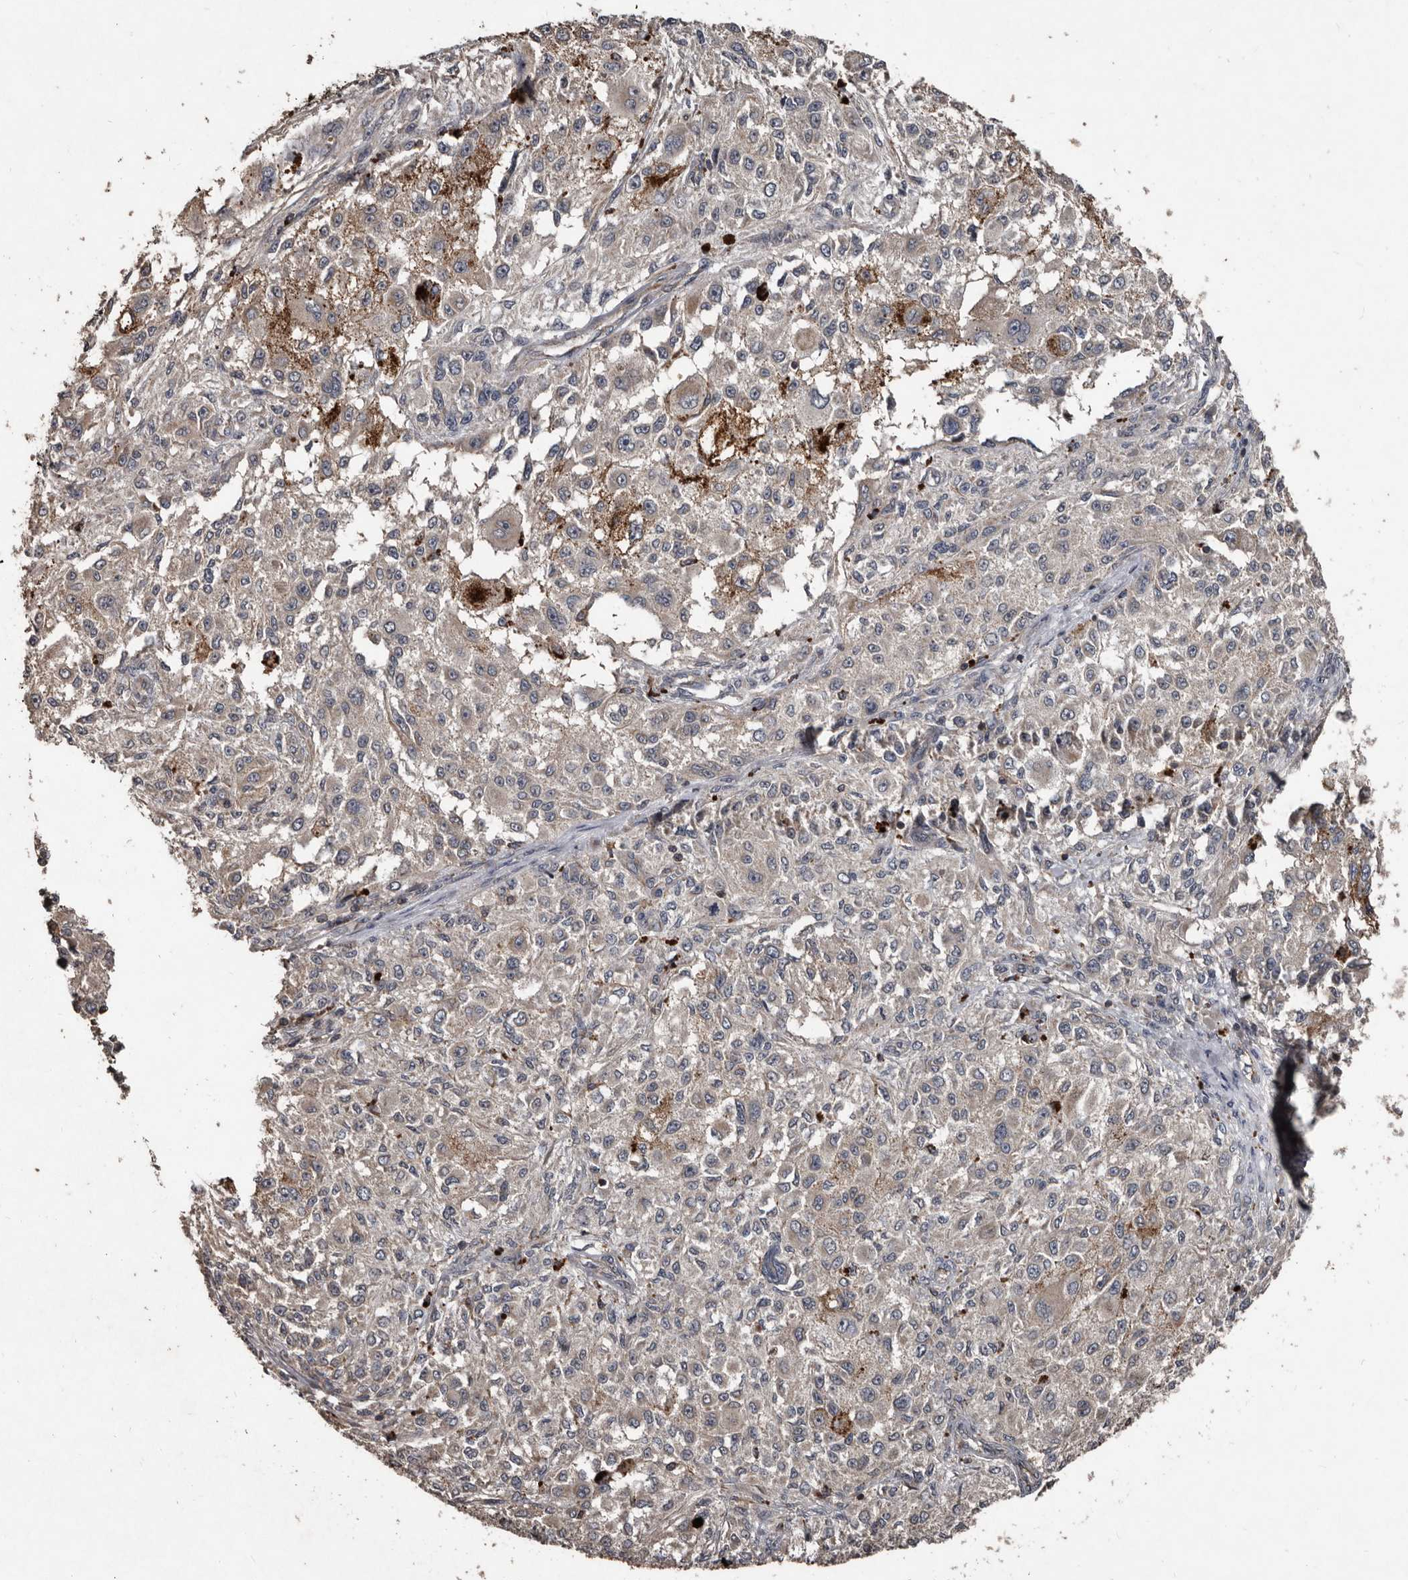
{"staining": {"intensity": "weak", "quantity": "<25%", "location": "cytoplasmic/membranous"}, "tissue": "melanoma", "cell_type": "Tumor cells", "image_type": "cancer", "snomed": [{"axis": "morphology", "description": "Necrosis, NOS"}, {"axis": "morphology", "description": "Malignant melanoma, NOS"}, {"axis": "topography", "description": "Skin"}], "caption": "Malignant melanoma stained for a protein using immunohistochemistry shows no expression tumor cells.", "gene": "GREB1", "patient": {"sex": "female", "age": 87}}